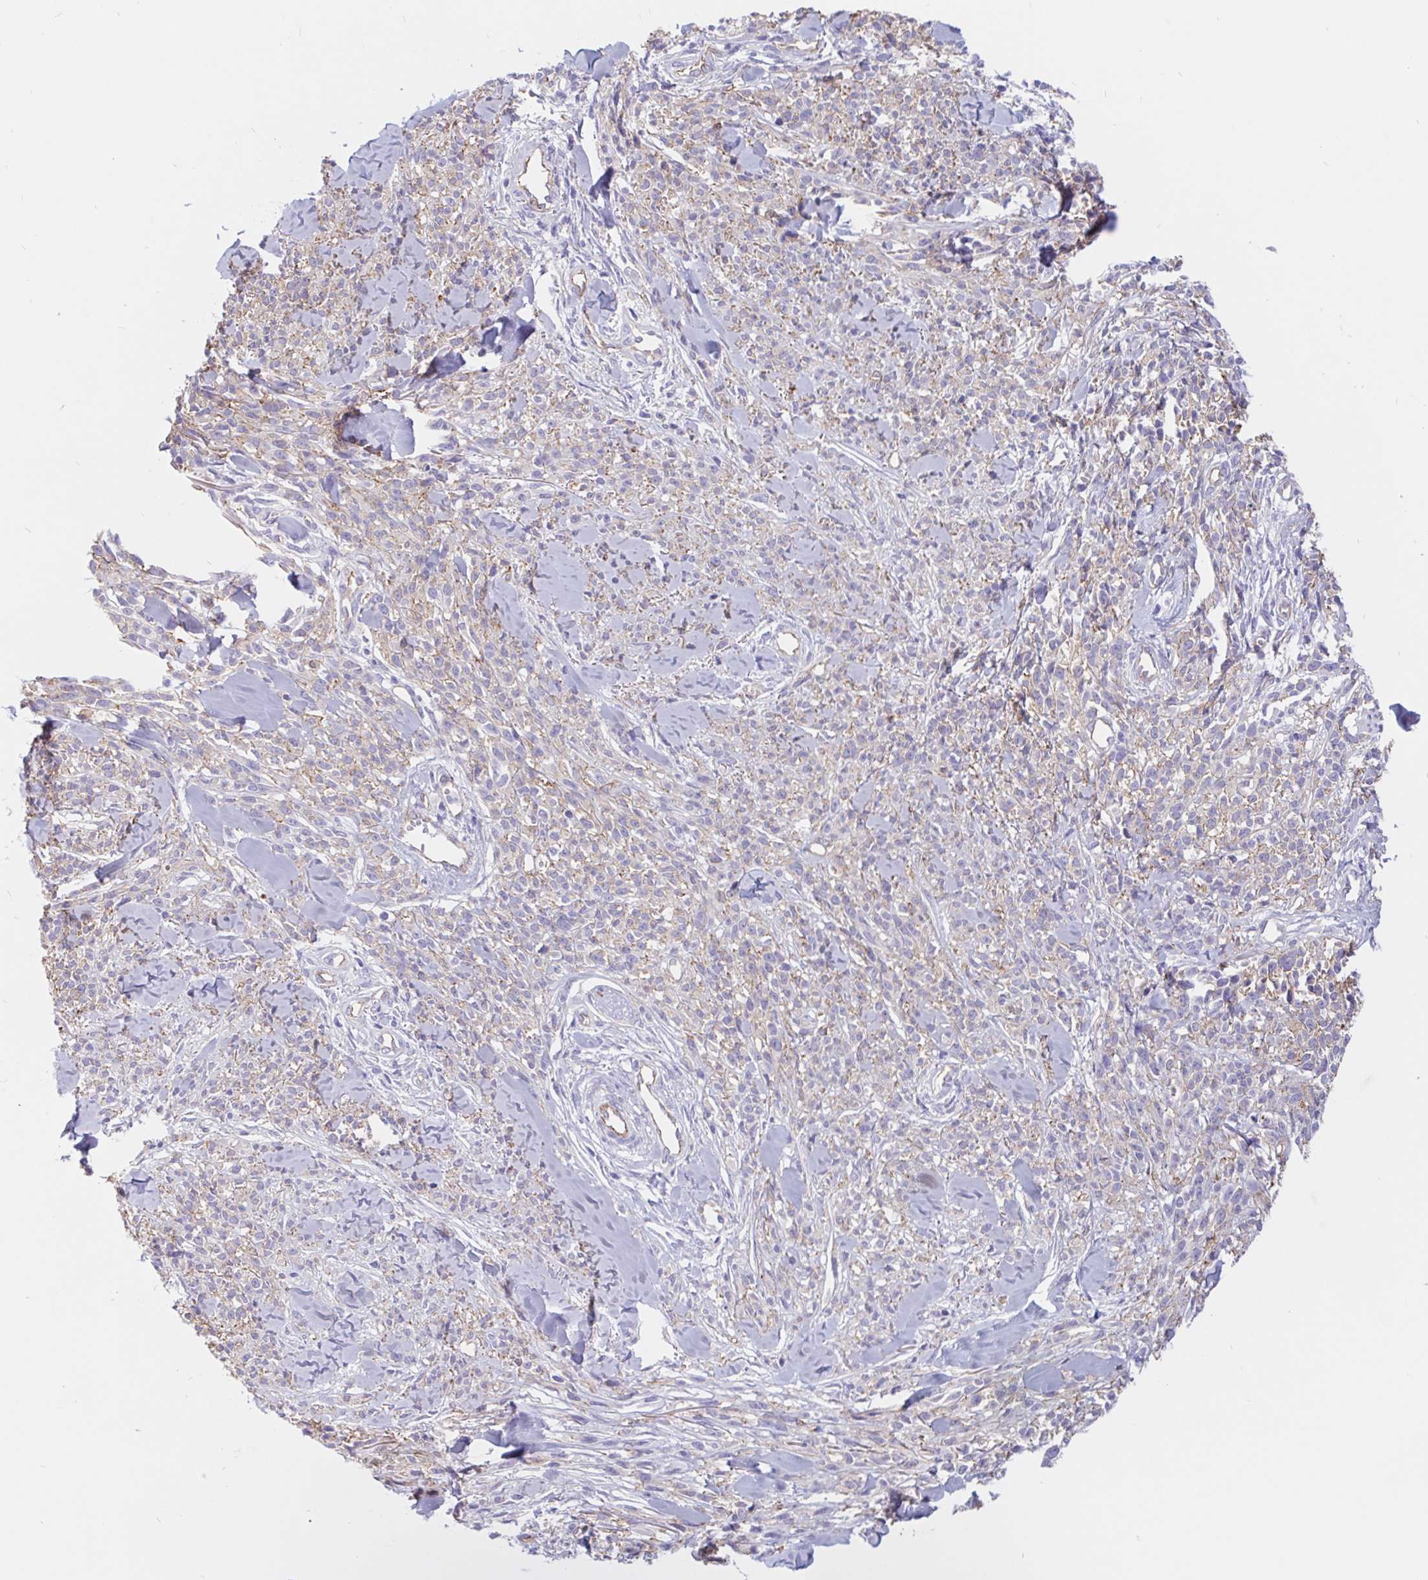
{"staining": {"intensity": "weak", "quantity": "<25%", "location": "cytoplasmic/membranous"}, "tissue": "melanoma", "cell_type": "Tumor cells", "image_type": "cancer", "snomed": [{"axis": "morphology", "description": "Malignant melanoma, NOS"}, {"axis": "topography", "description": "Skin"}, {"axis": "topography", "description": "Skin of trunk"}], "caption": "IHC photomicrograph of neoplastic tissue: malignant melanoma stained with DAB (3,3'-diaminobenzidine) shows no significant protein staining in tumor cells.", "gene": "LIMCH1", "patient": {"sex": "male", "age": 74}}